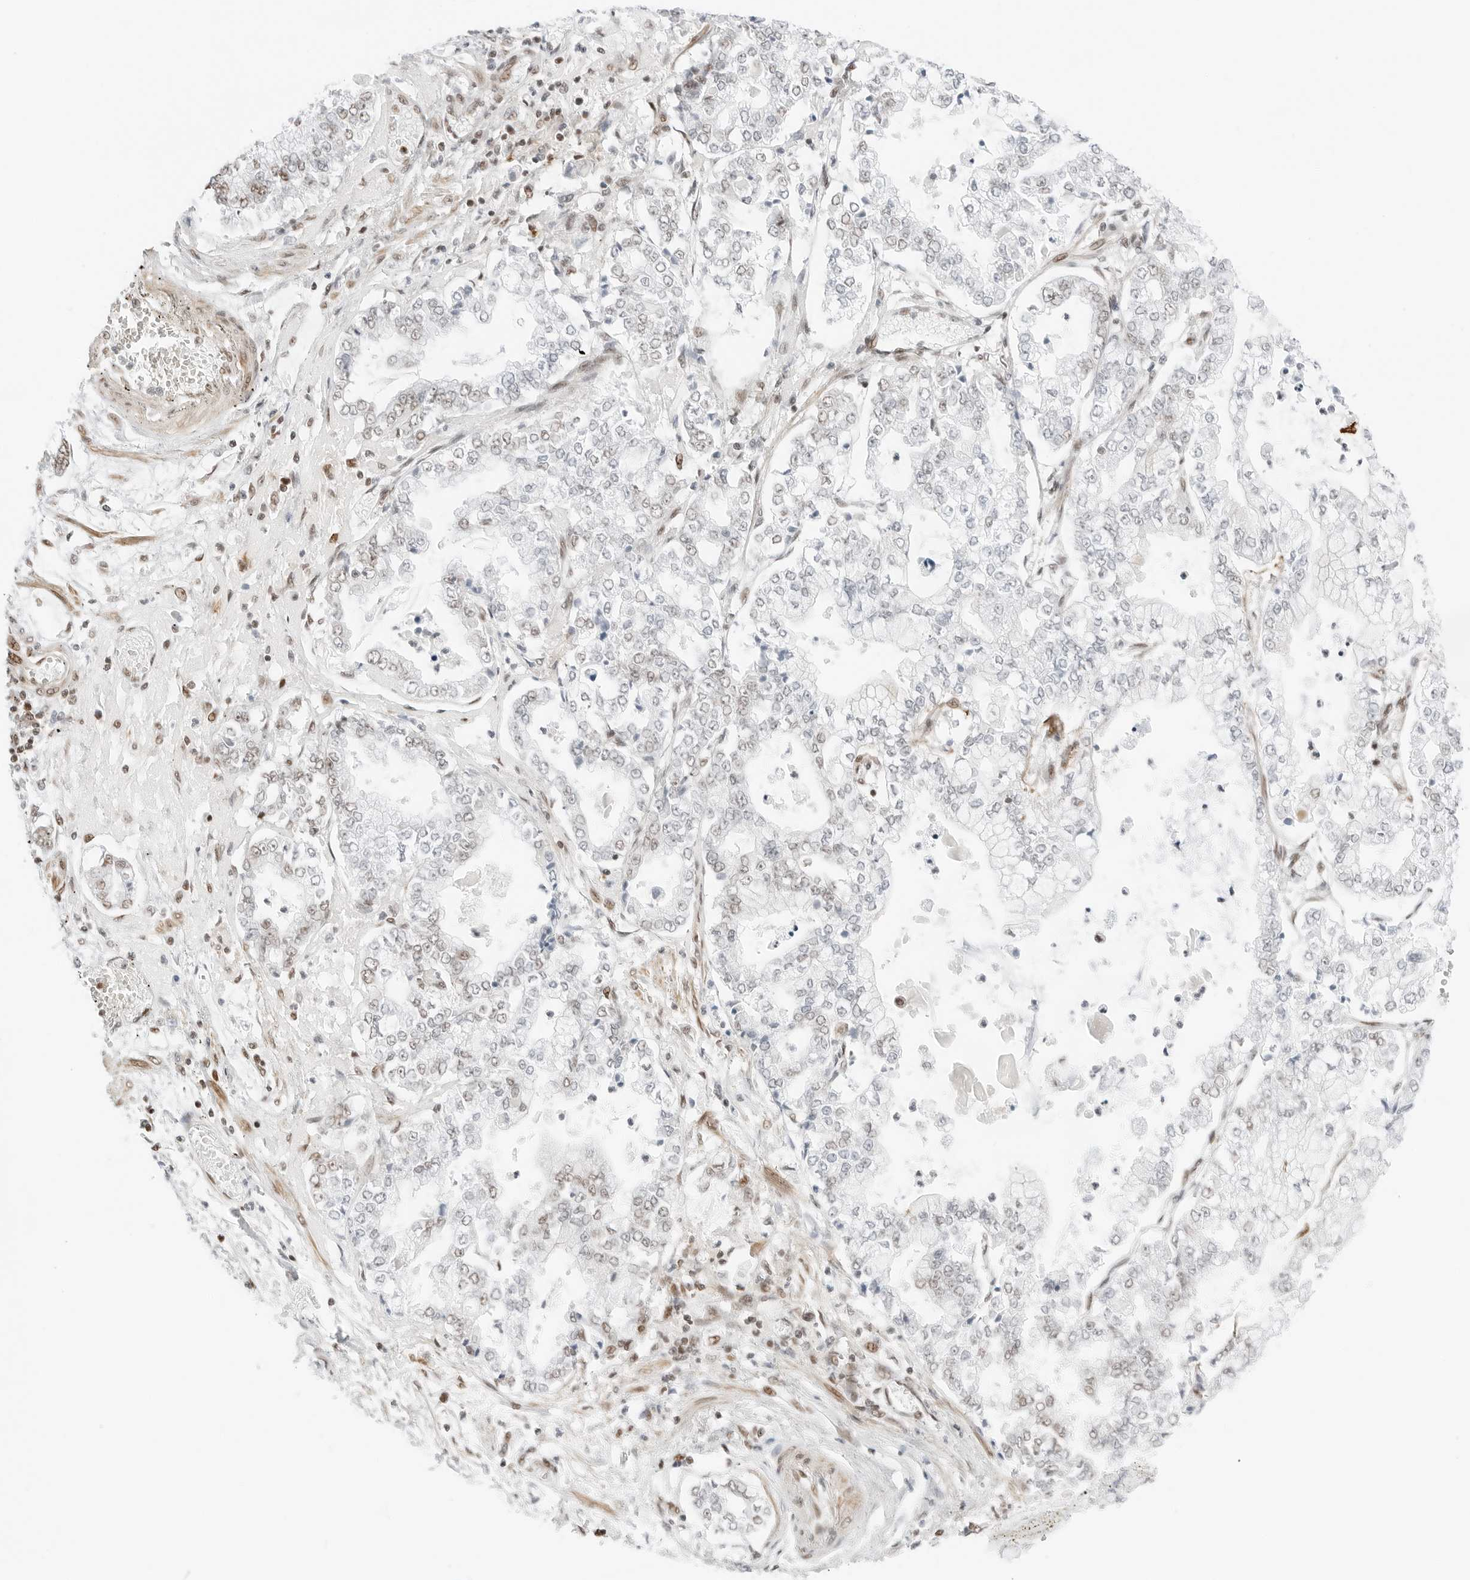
{"staining": {"intensity": "weak", "quantity": "<25%", "location": "nuclear"}, "tissue": "stomach cancer", "cell_type": "Tumor cells", "image_type": "cancer", "snomed": [{"axis": "morphology", "description": "Adenocarcinoma, NOS"}, {"axis": "topography", "description": "Stomach"}], "caption": "High power microscopy image of an IHC histopathology image of stomach cancer, revealing no significant staining in tumor cells.", "gene": "CRTC2", "patient": {"sex": "male", "age": 76}}